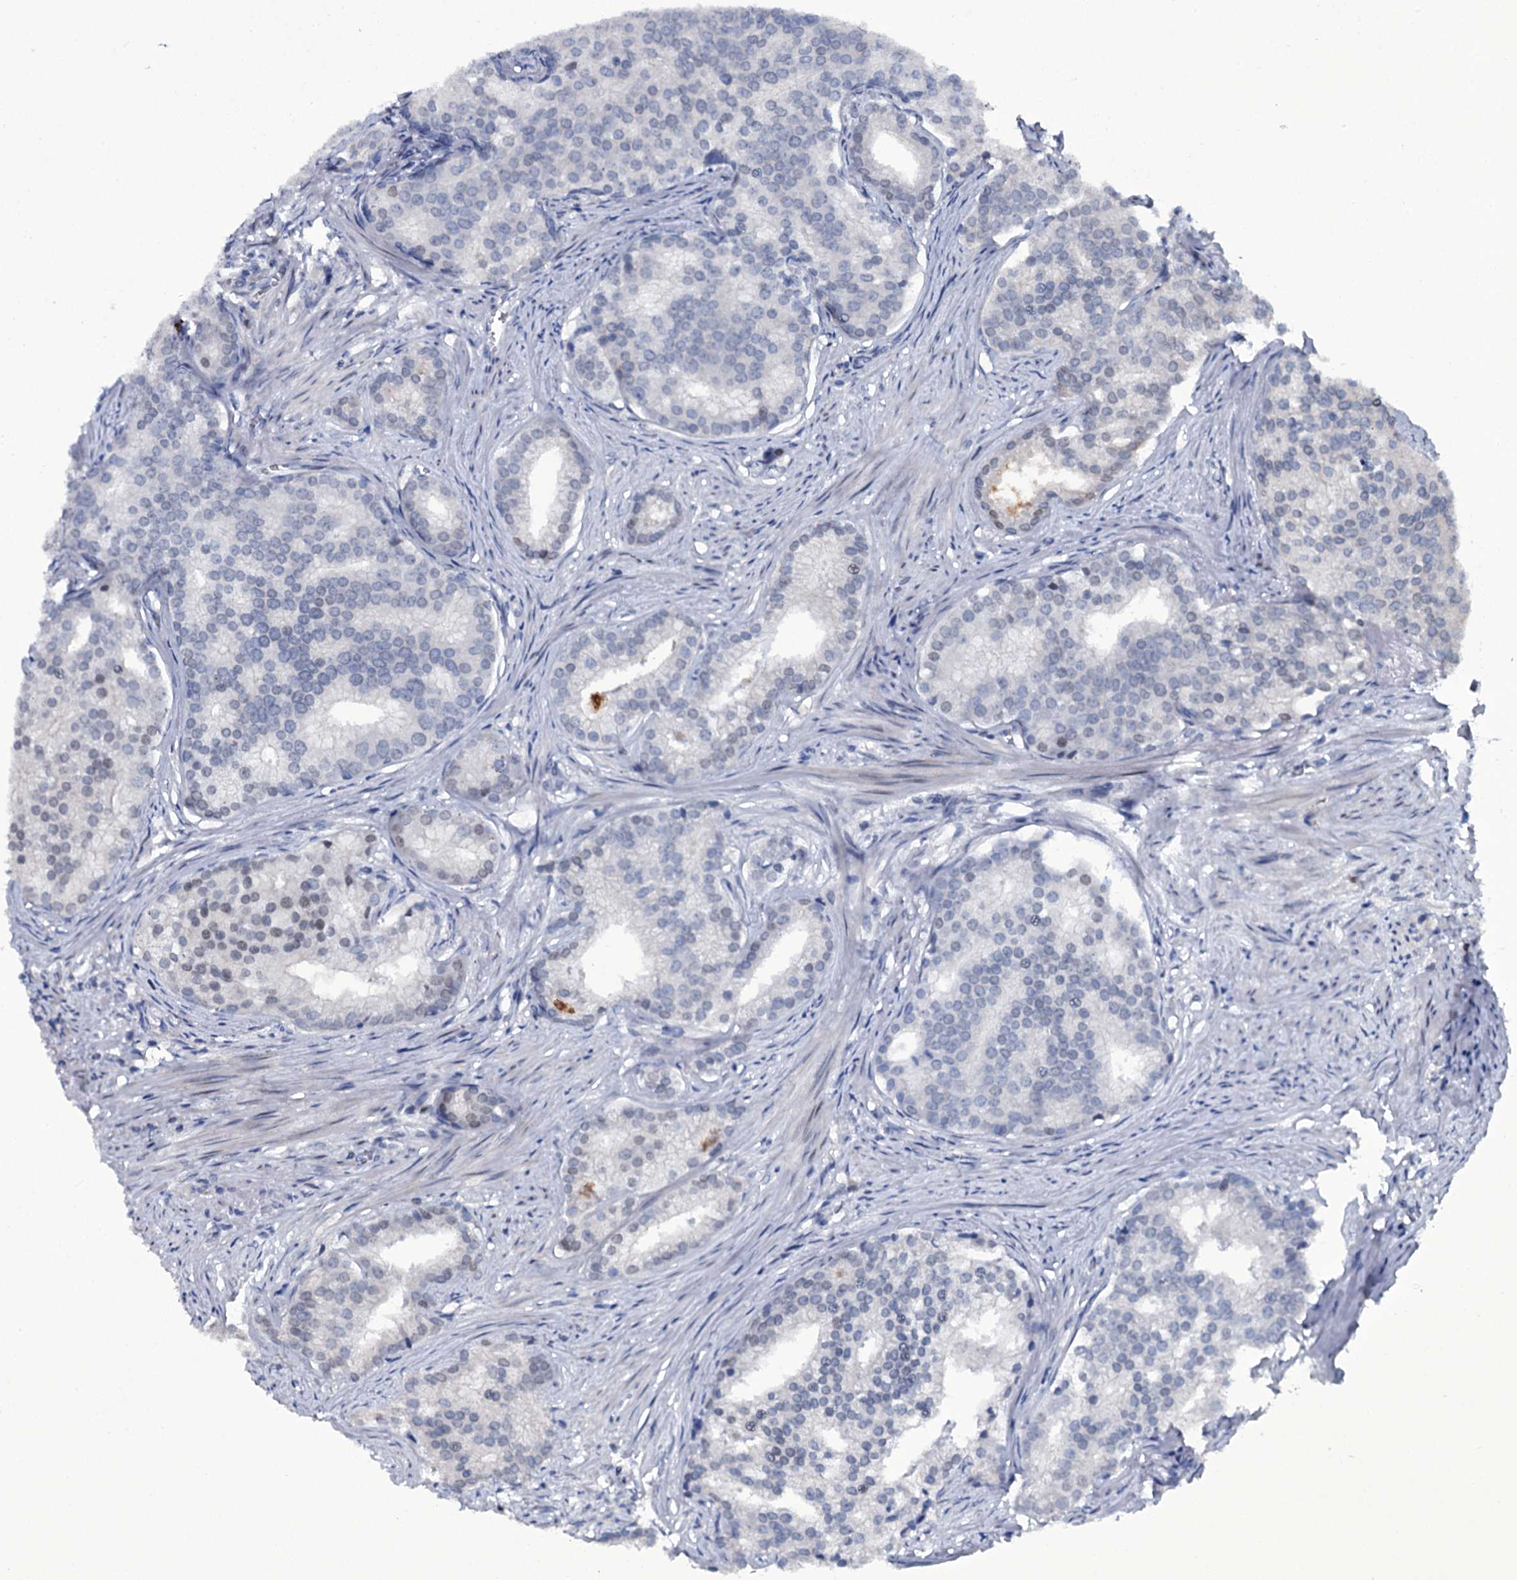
{"staining": {"intensity": "weak", "quantity": "<25%", "location": "nuclear"}, "tissue": "prostate cancer", "cell_type": "Tumor cells", "image_type": "cancer", "snomed": [{"axis": "morphology", "description": "Adenocarcinoma, Low grade"}, {"axis": "topography", "description": "Prostate"}], "caption": "Histopathology image shows no significant protein staining in tumor cells of prostate cancer.", "gene": "LYG2", "patient": {"sex": "male", "age": 71}}